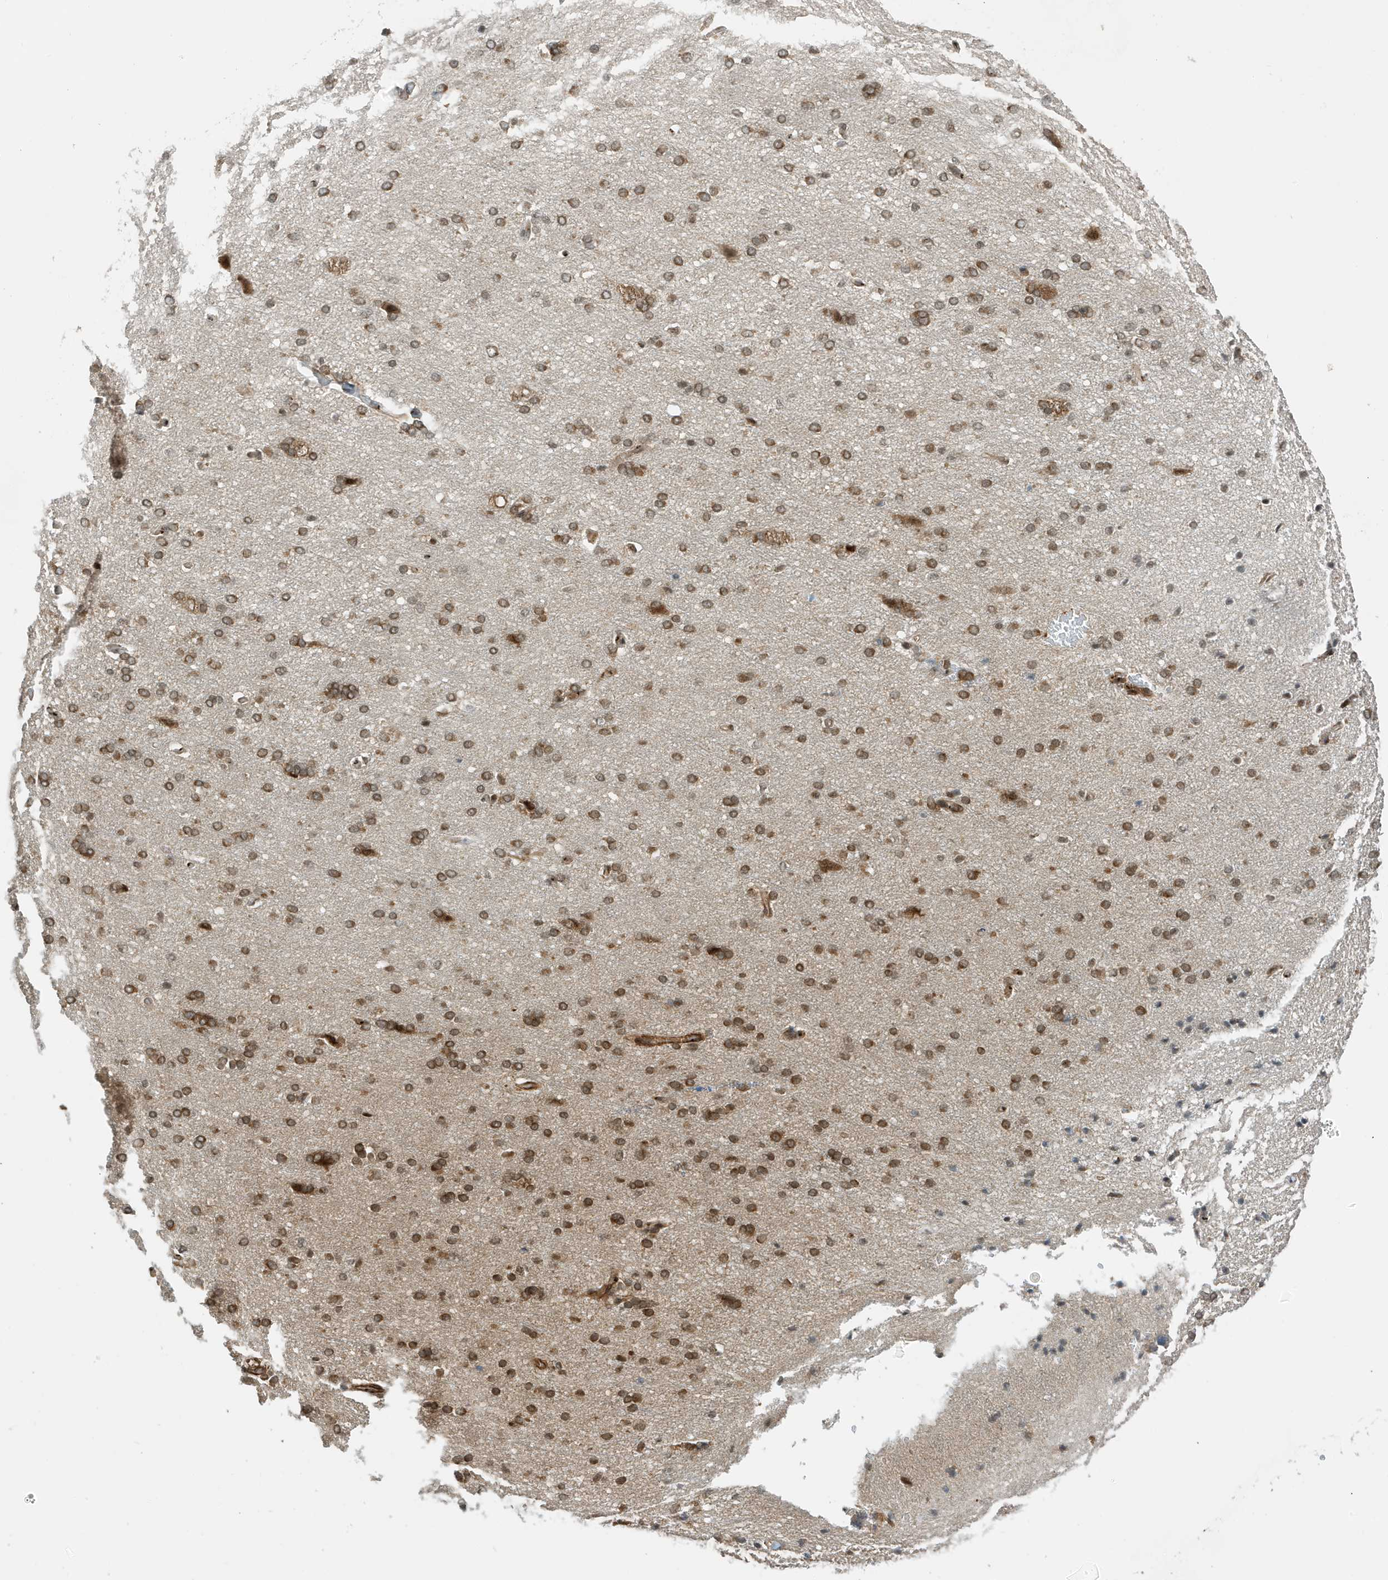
{"staining": {"intensity": "moderate", "quantity": ">75%", "location": "cytoplasmic/membranous,nuclear"}, "tissue": "cerebral cortex", "cell_type": "Endothelial cells", "image_type": "normal", "snomed": [{"axis": "morphology", "description": "Normal tissue, NOS"}, {"axis": "topography", "description": "Cerebral cortex"}], "caption": "A medium amount of moderate cytoplasmic/membranous,nuclear staining is seen in approximately >75% of endothelial cells in unremarkable cerebral cortex. Ihc stains the protein in brown and the nuclei are stained blue.", "gene": "MAST3", "patient": {"sex": "male", "age": 62}}